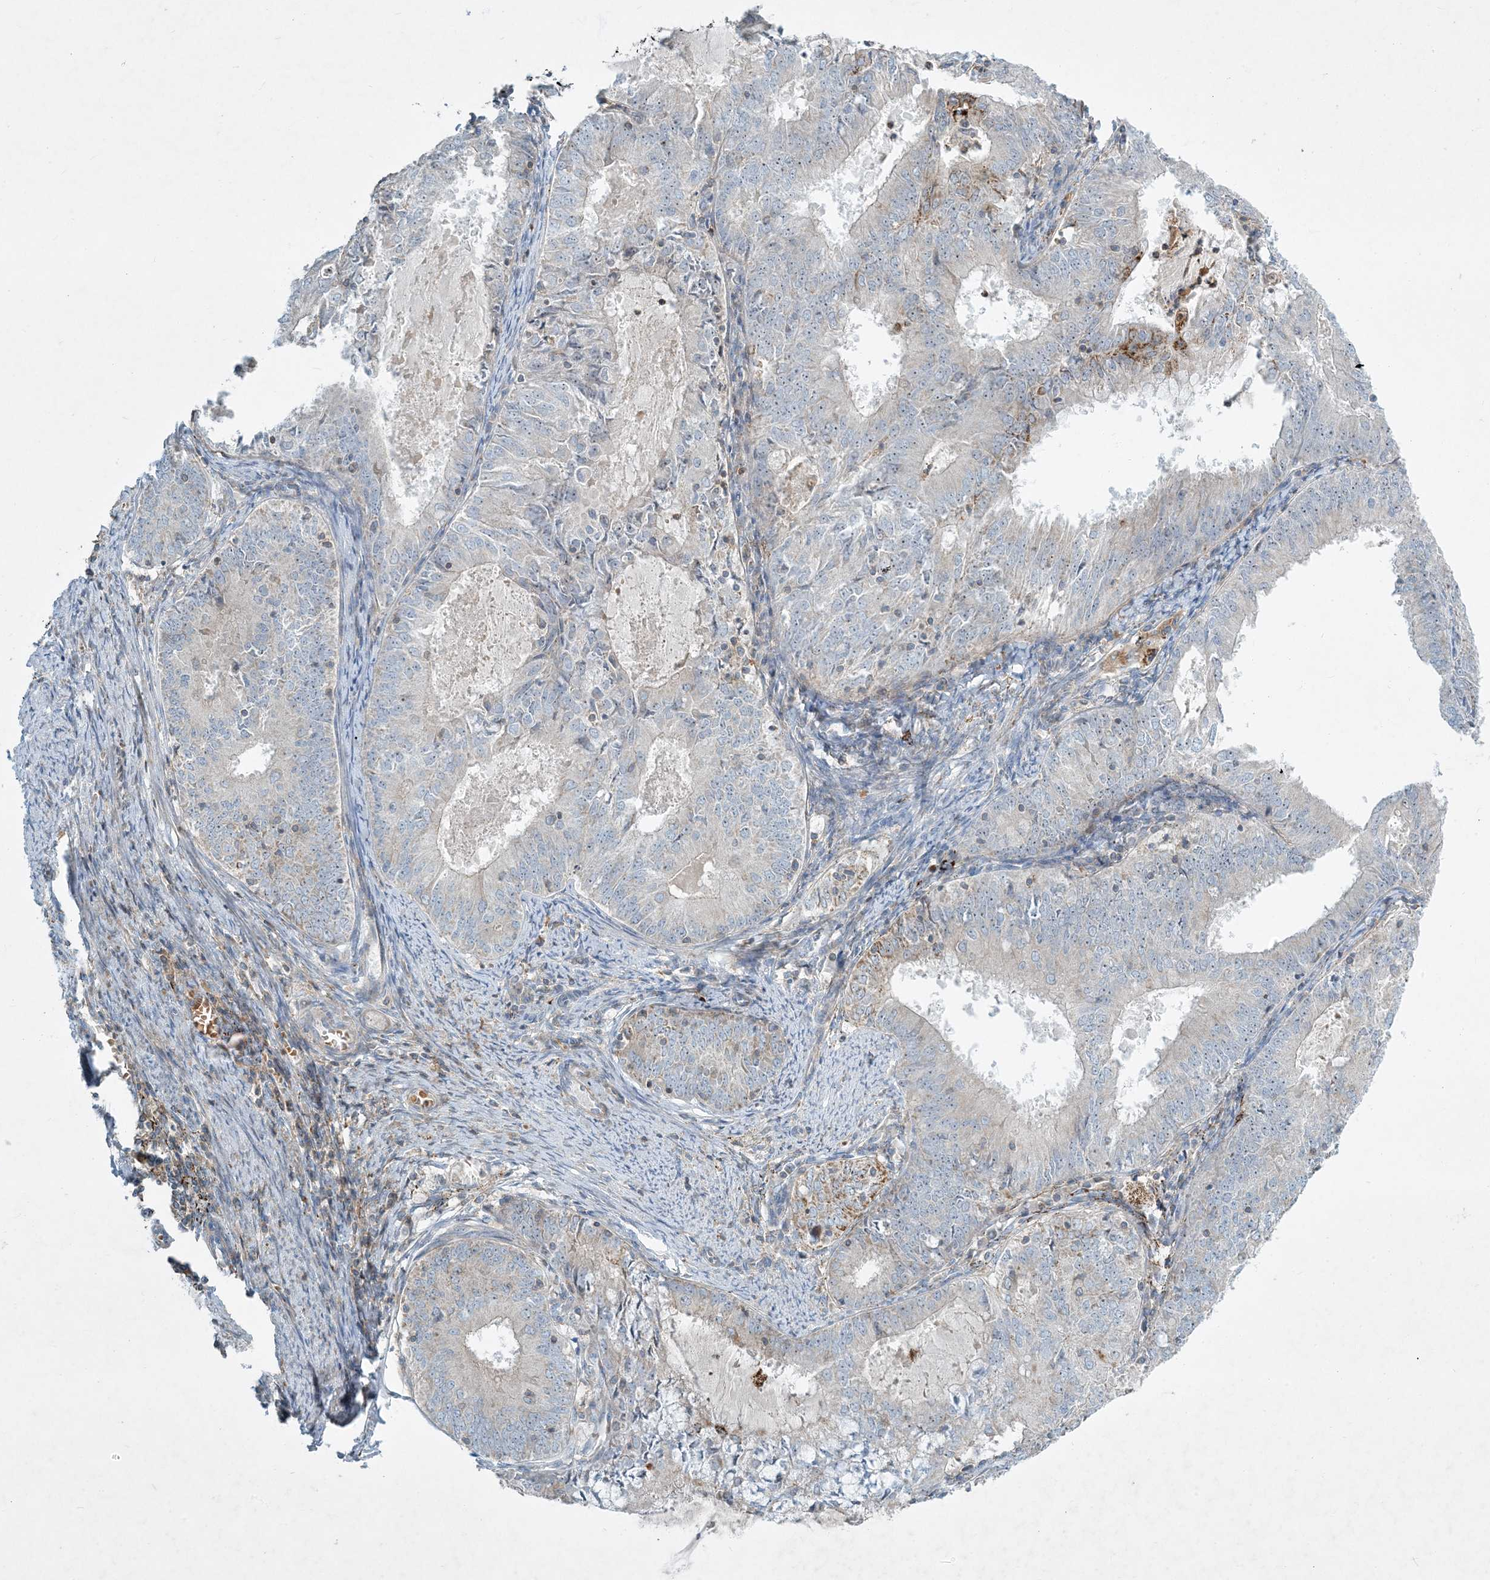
{"staining": {"intensity": "moderate", "quantity": "<25%", "location": "cytoplasmic/membranous"}, "tissue": "endometrial cancer", "cell_type": "Tumor cells", "image_type": "cancer", "snomed": [{"axis": "morphology", "description": "Adenocarcinoma, NOS"}, {"axis": "topography", "description": "Endometrium"}], "caption": "Protein staining of endometrial cancer tissue exhibits moderate cytoplasmic/membranous staining in approximately <25% of tumor cells.", "gene": "LTN1", "patient": {"sex": "female", "age": 57}}